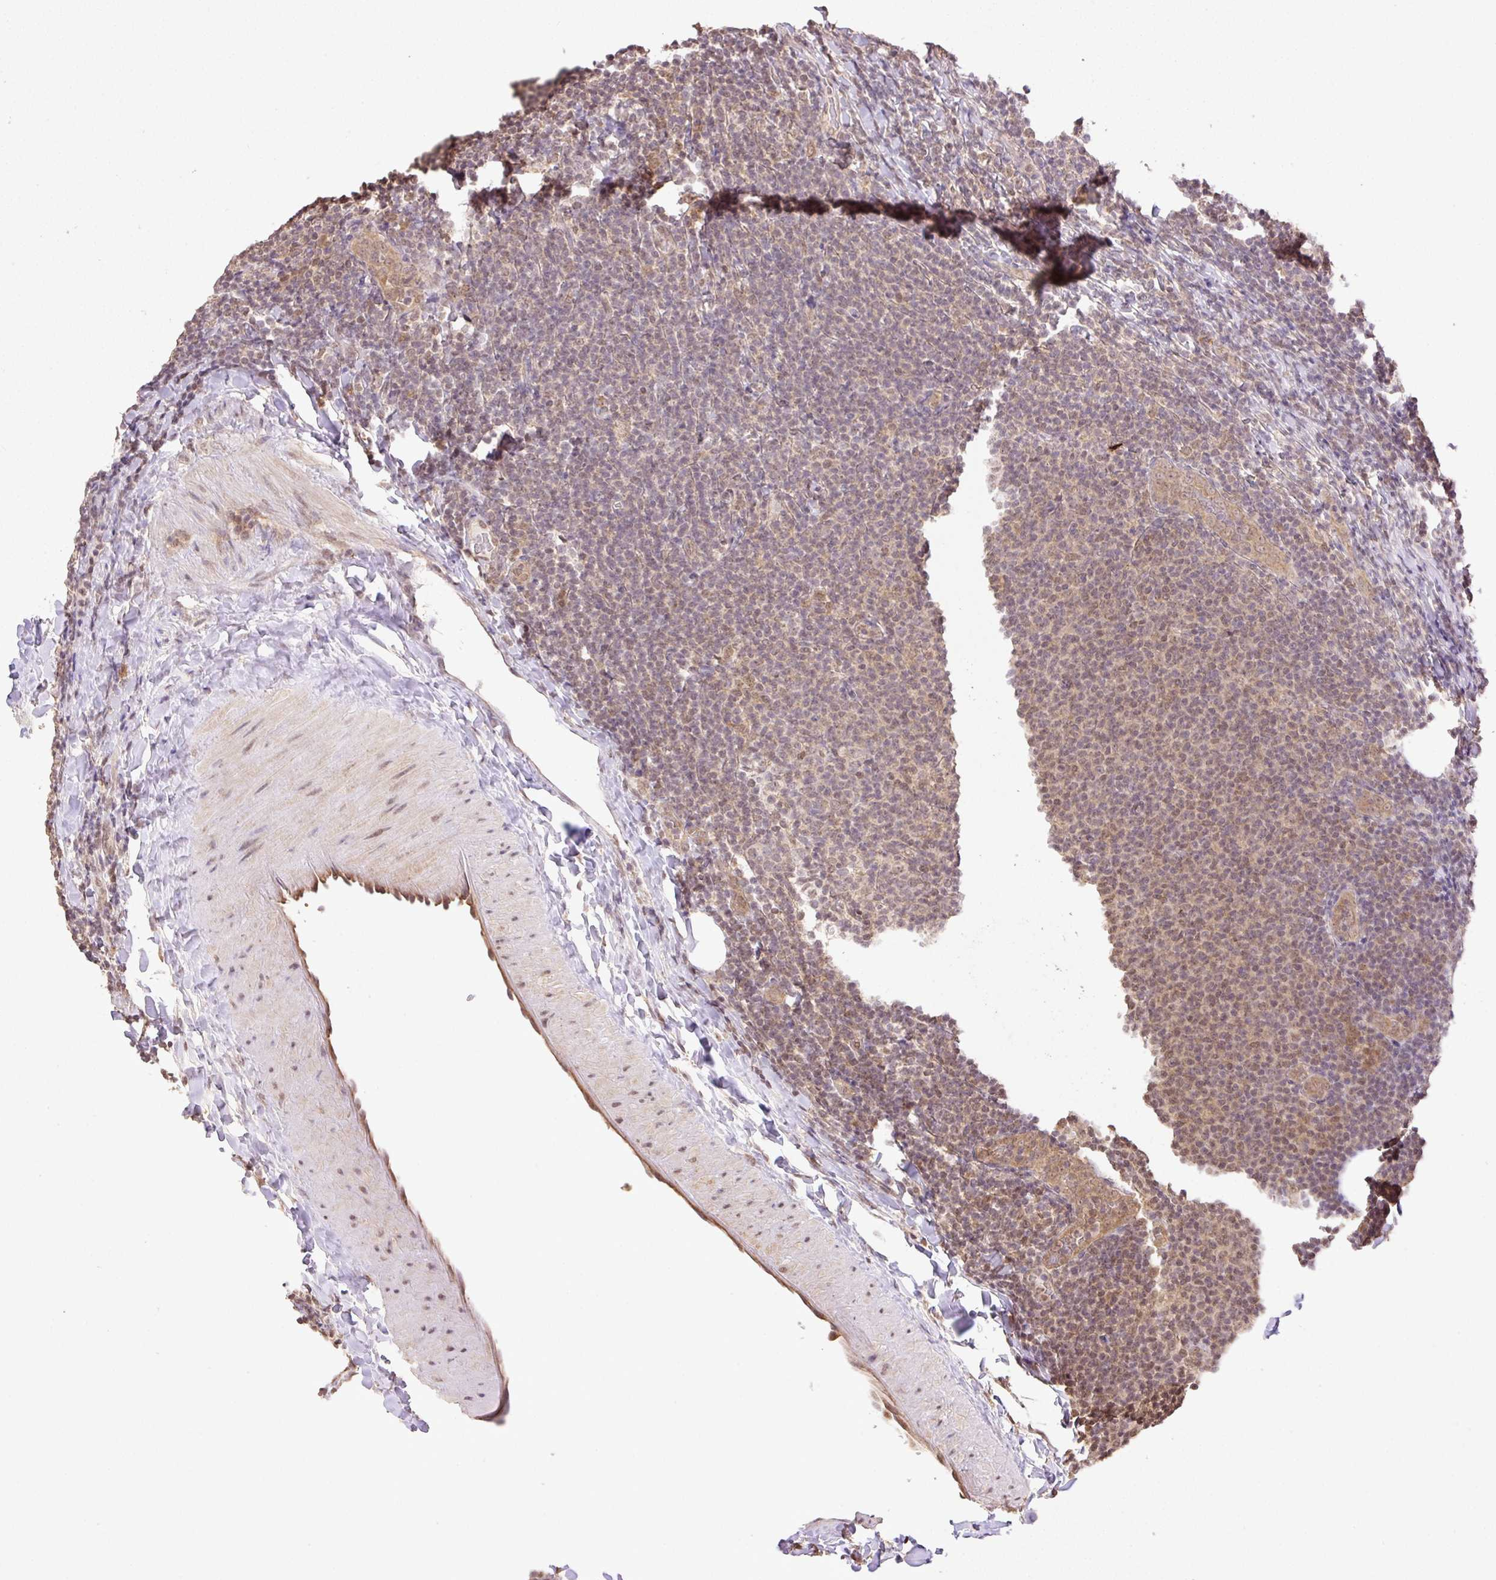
{"staining": {"intensity": "moderate", "quantity": "25%-75%", "location": "cytoplasmic/membranous,nuclear"}, "tissue": "lymphoma", "cell_type": "Tumor cells", "image_type": "cancer", "snomed": [{"axis": "morphology", "description": "Malignant lymphoma, non-Hodgkin's type, Low grade"}, {"axis": "topography", "description": "Lymph node"}], "caption": "This is a micrograph of immunohistochemistry (IHC) staining of low-grade malignant lymphoma, non-Hodgkin's type, which shows moderate staining in the cytoplasmic/membranous and nuclear of tumor cells.", "gene": "VPS25", "patient": {"sex": "male", "age": 66}}